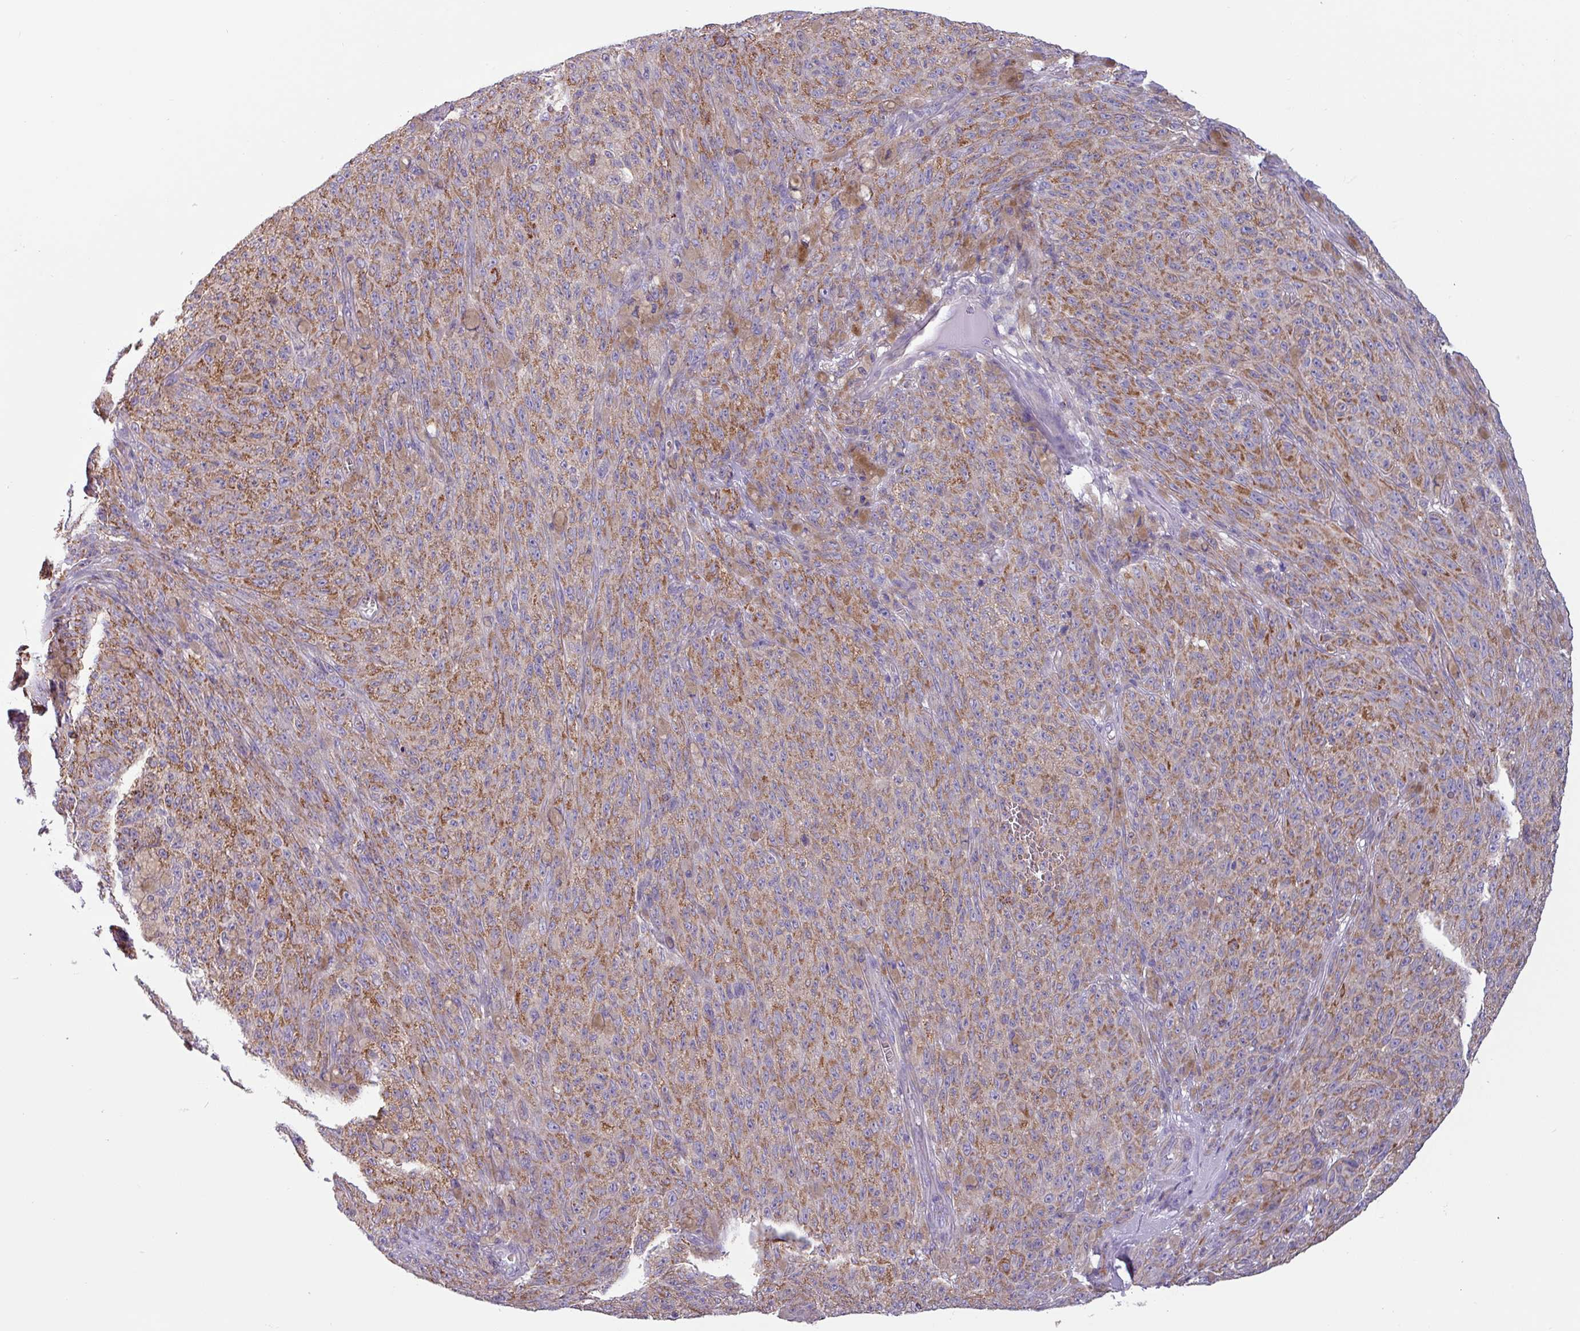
{"staining": {"intensity": "moderate", "quantity": ">75%", "location": "cytoplasmic/membranous"}, "tissue": "melanoma", "cell_type": "Tumor cells", "image_type": "cancer", "snomed": [{"axis": "morphology", "description": "Malignant melanoma, NOS"}, {"axis": "topography", "description": "Skin"}], "caption": "This is a histology image of immunohistochemistry staining of melanoma, which shows moderate positivity in the cytoplasmic/membranous of tumor cells.", "gene": "CAMK1", "patient": {"sex": "female", "age": 82}}